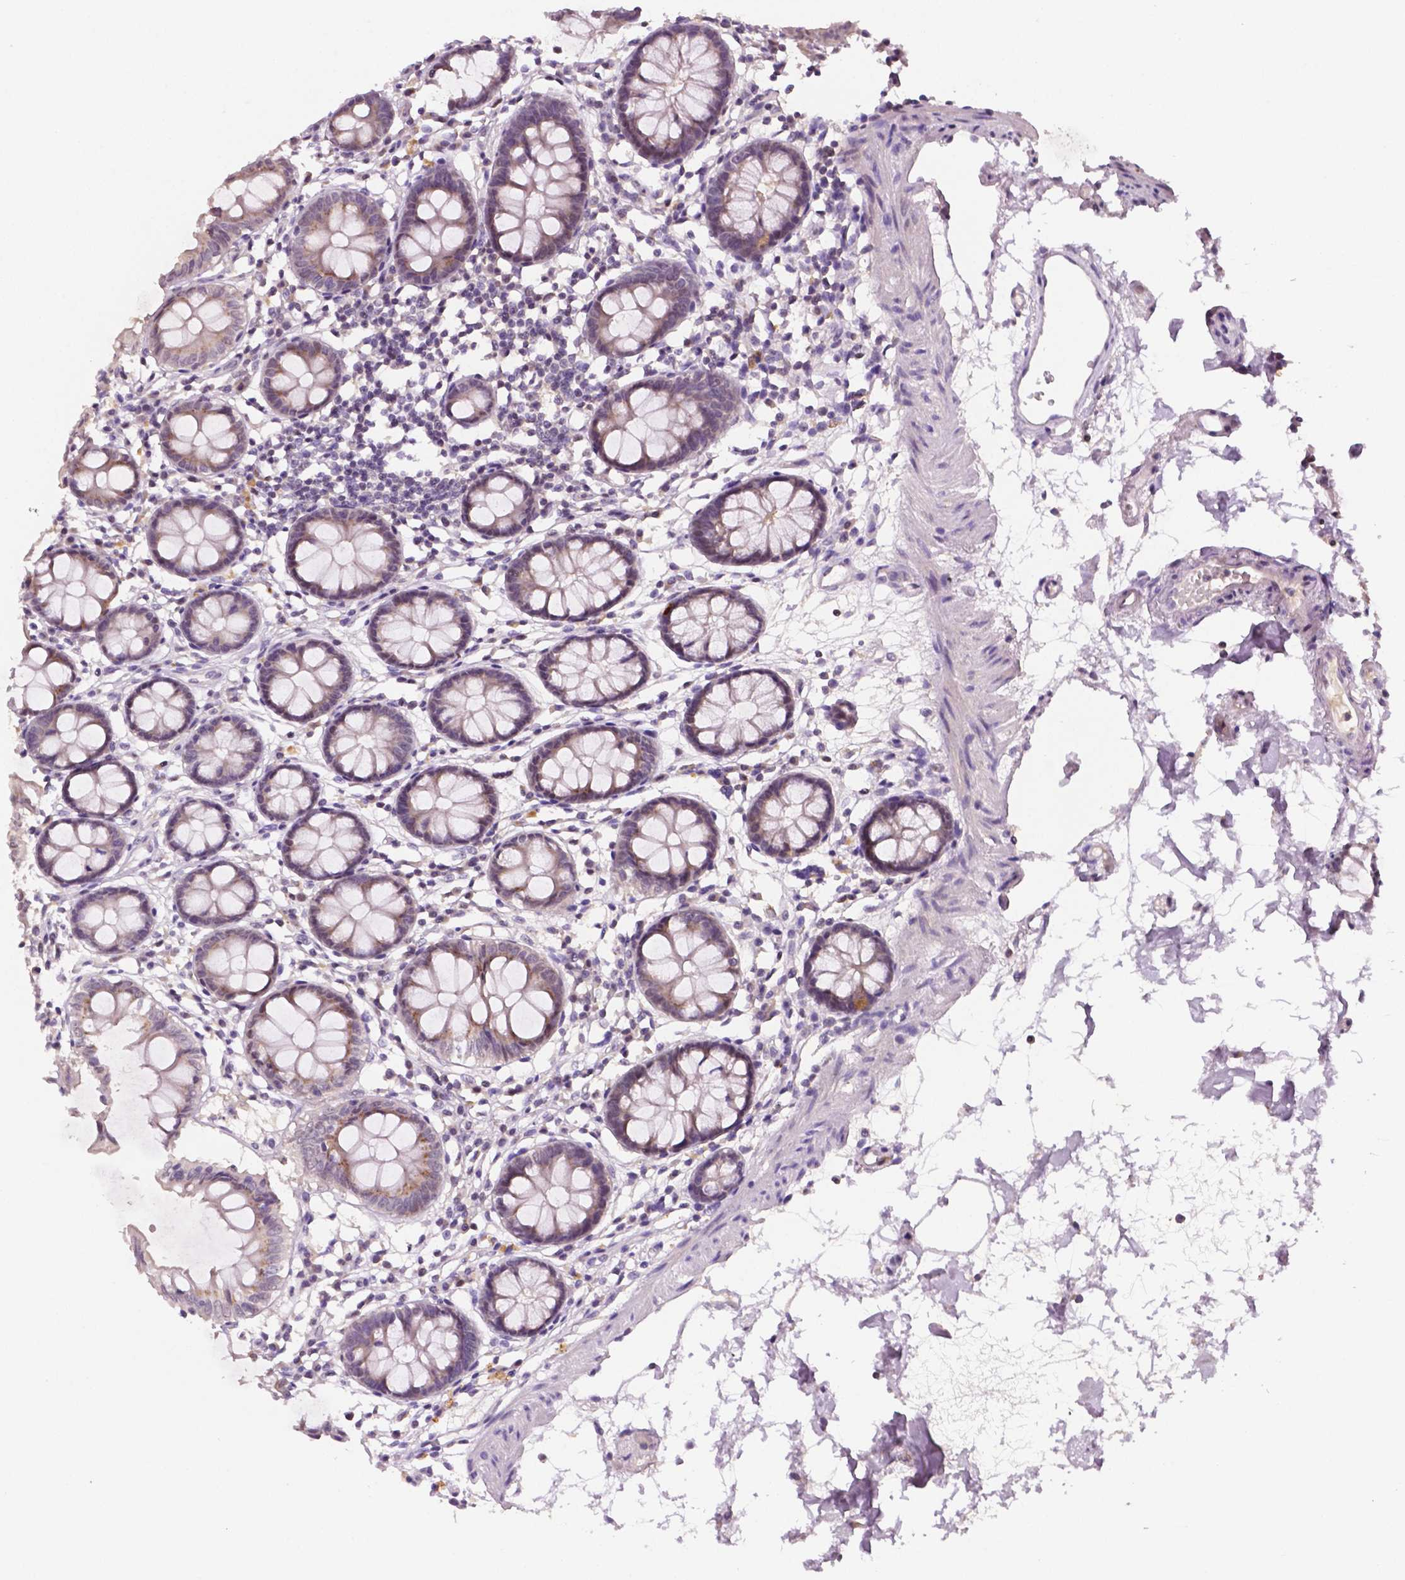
{"staining": {"intensity": "negative", "quantity": "none", "location": "none"}, "tissue": "colon", "cell_type": "Endothelial cells", "image_type": "normal", "snomed": [{"axis": "morphology", "description": "Normal tissue, NOS"}, {"axis": "topography", "description": "Colon"}], "caption": "High magnification brightfield microscopy of unremarkable colon stained with DAB (brown) and counterstained with hematoxylin (blue): endothelial cells show no significant expression. Brightfield microscopy of immunohistochemistry stained with DAB (3,3'-diaminobenzidine) (brown) and hematoxylin (blue), captured at high magnification.", "gene": "MROH6", "patient": {"sex": "female", "age": 84}}